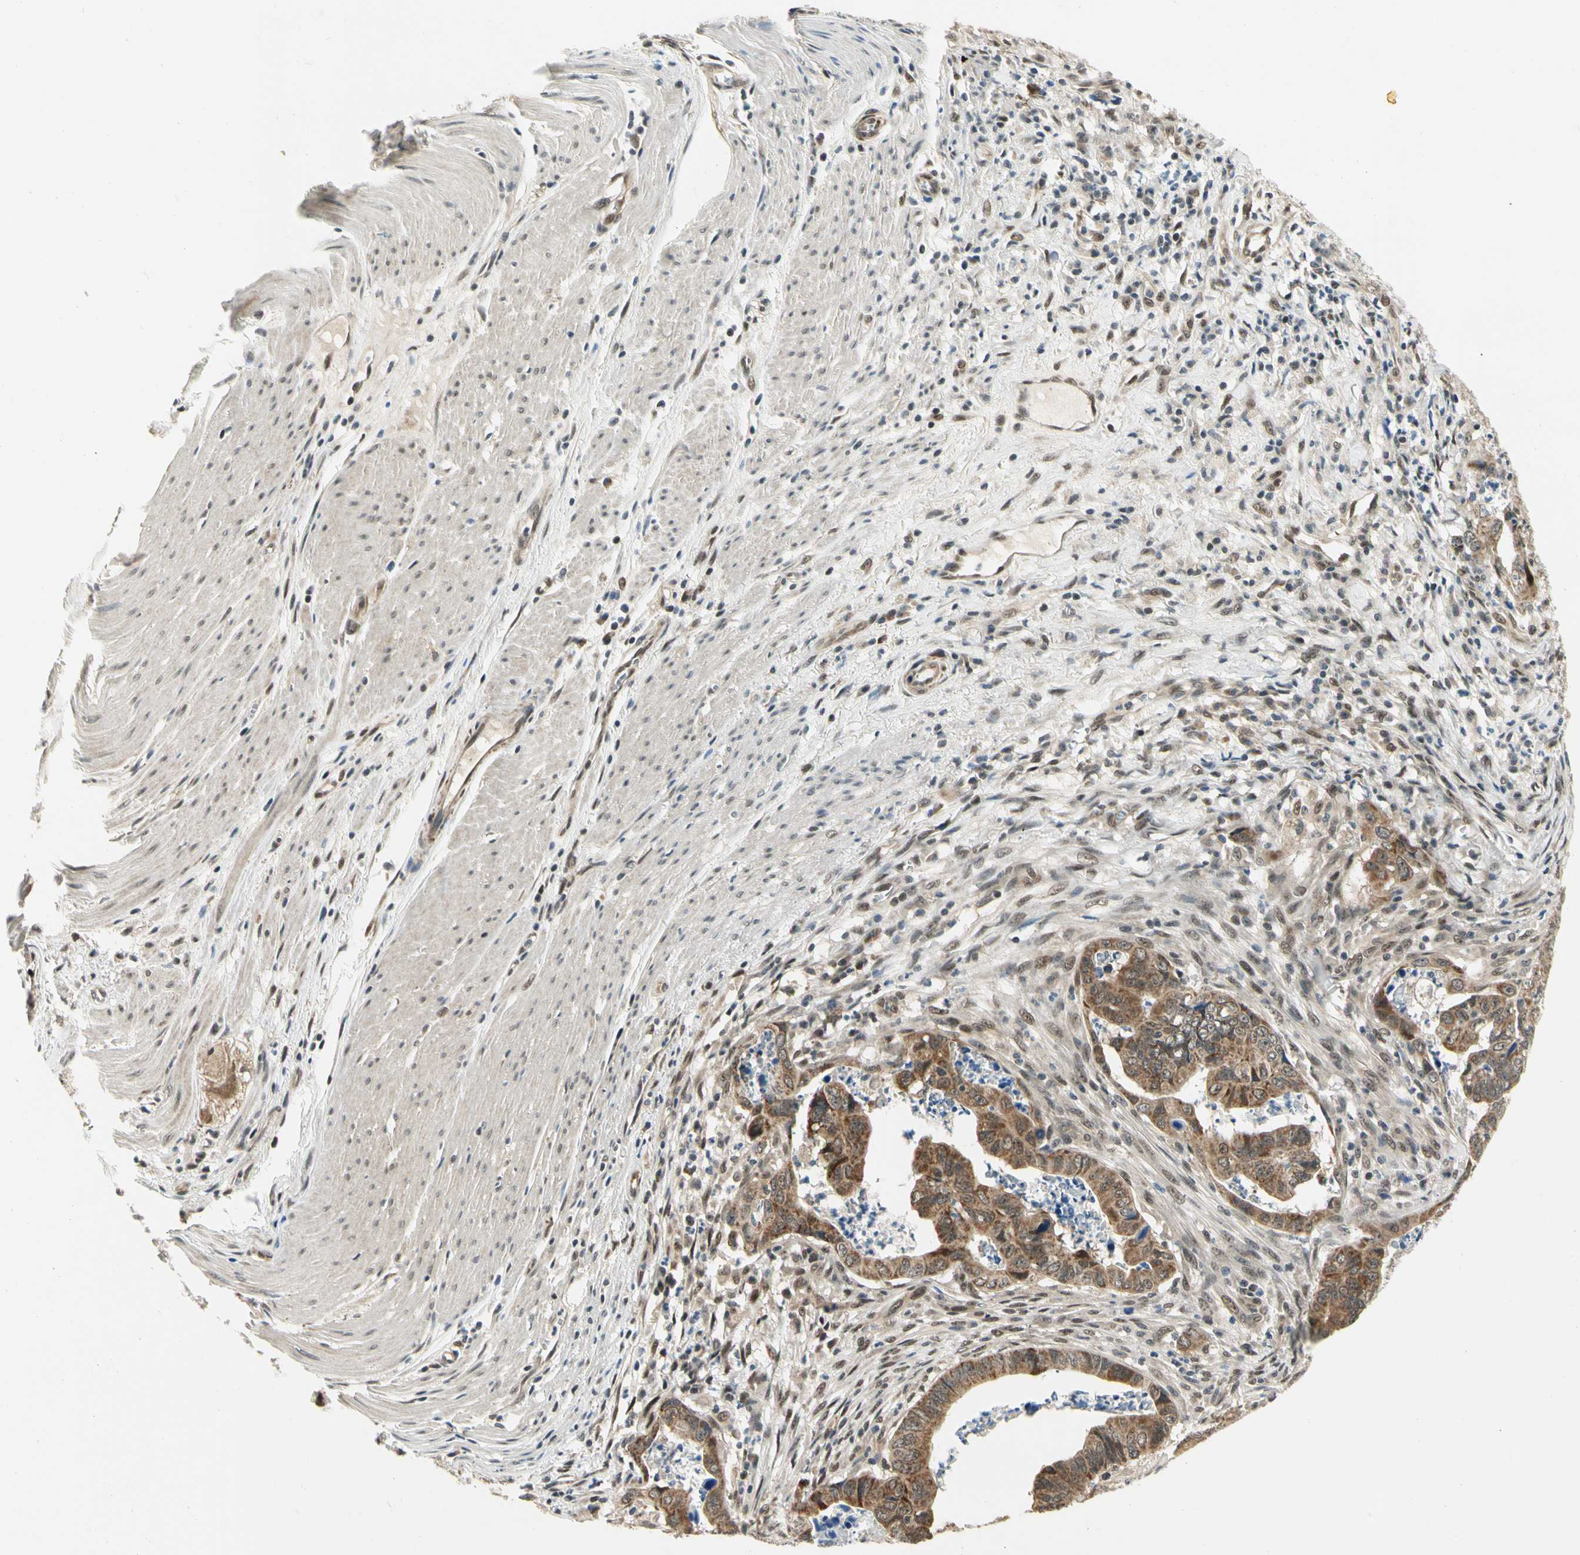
{"staining": {"intensity": "strong", "quantity": ">75%", "location": "cytoplasmic/membranous"}, "tissue": "stomach cancer", "cell_type": "Tumor cells", "image_type": "cancer", "snomed": [{"axis": "morphology", "description": "Adenocarcinoma, NOS"}, {"axis": "topography", "description": "Stomach, lower"}], "caption": "DAB immunohistochemical staining of stomach adenocarcinoma shows strong cytoplasmic/membranous protein expression in approximately >75% of tumor cells.", "gene": "PDK2", "patient": {"sex": "male", "age": 77}}